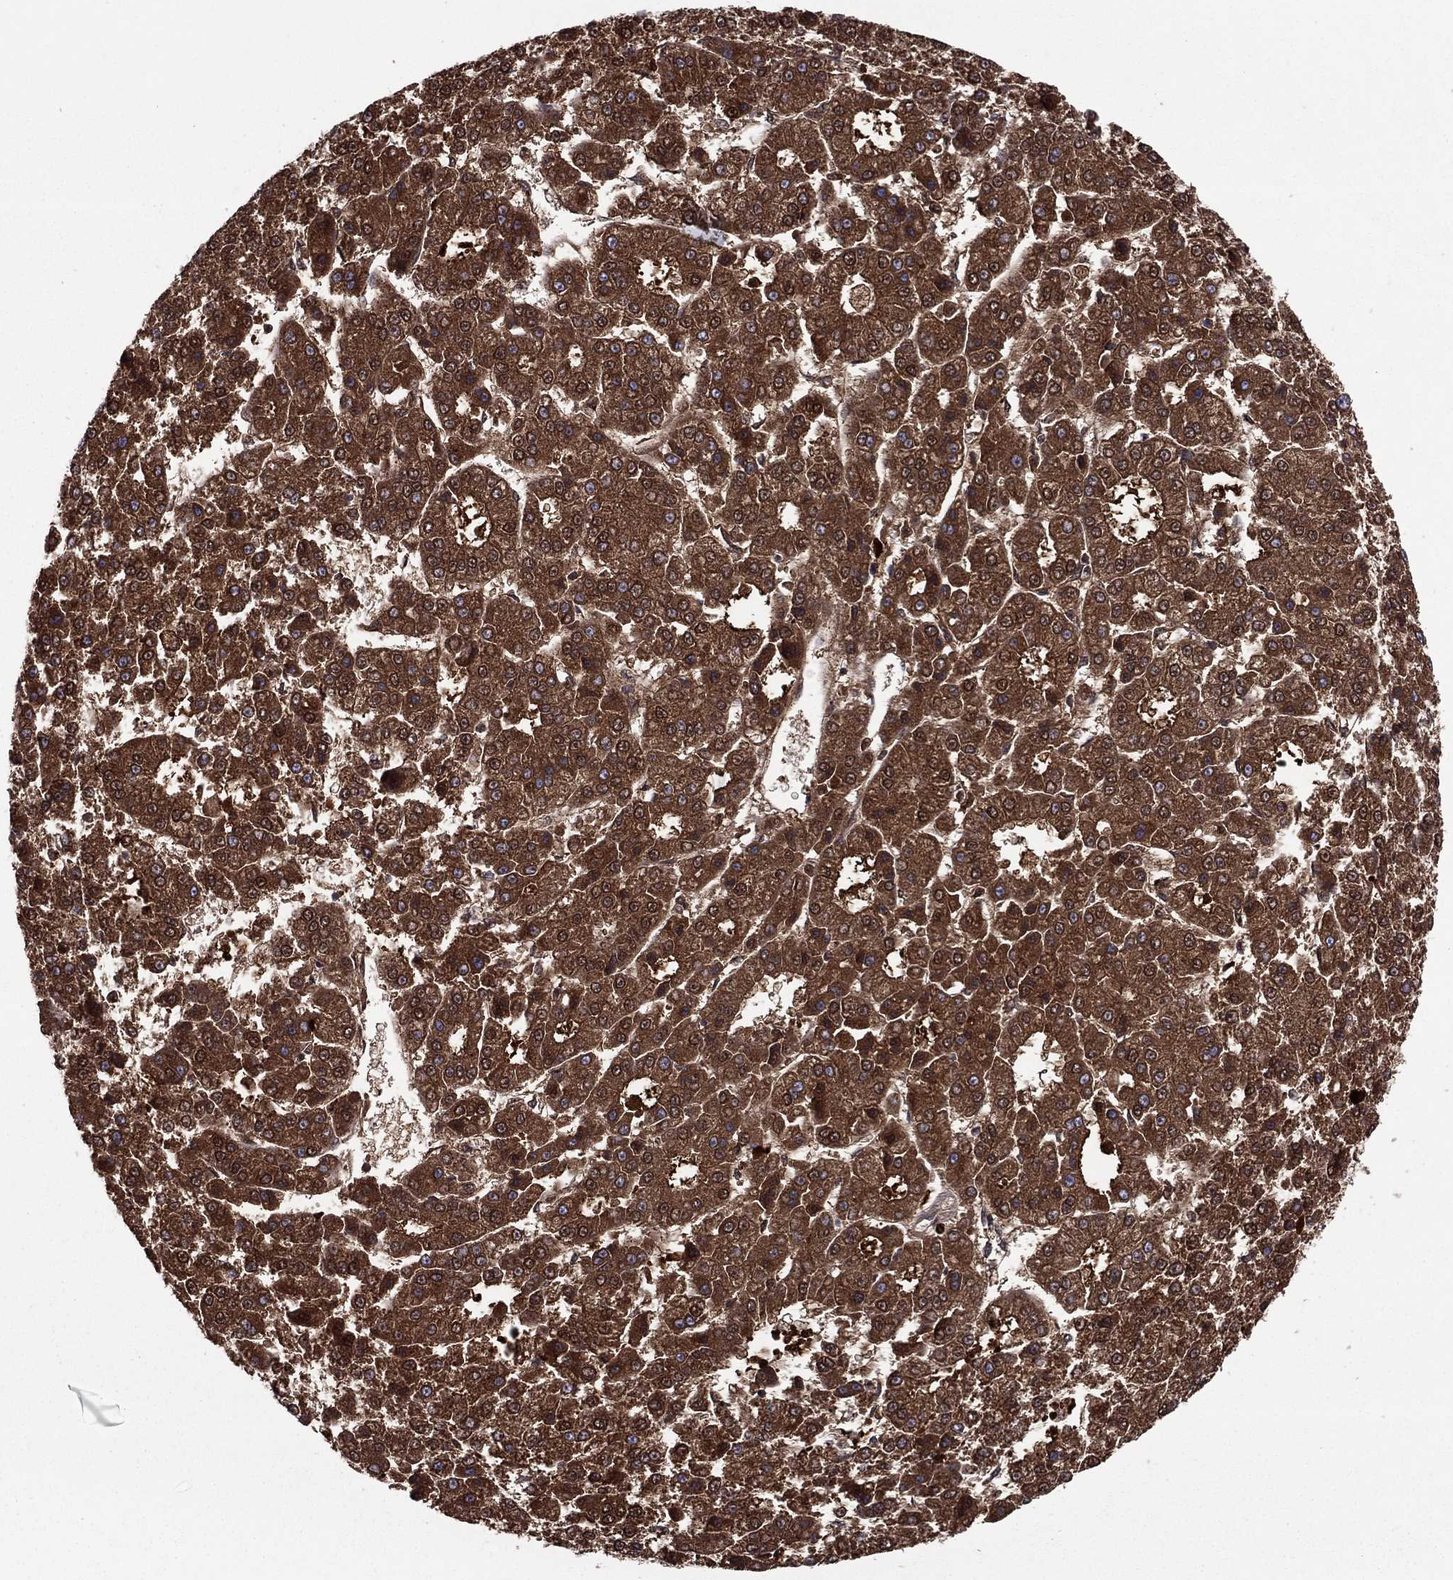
{"staining": {"intensity": "strong", "quantity": ">75%", "location": "cytoplasmic/membranous"}, "tissue": "liver cancer", "cell_type": "Tumor cells", "image_type": "cancer", "snomed": [{"axis": "morphology", "description": "Carcinoma, Hepatocellular, NOS"}, {"axis": "topography", "description": "Liver"}], "caption": "A brown stain labels strong cytoplasmic/membranous positivity of a protein in liver cancer tumor cells. The protein of interest is stained brown, and the nuclei are stained in blue (DAB (3,3'-diaminobenzidine) IHC with brightfield microscopy, high magnification).", "gene": "HPX", "patient": {"sex": "male", "age": 70}}